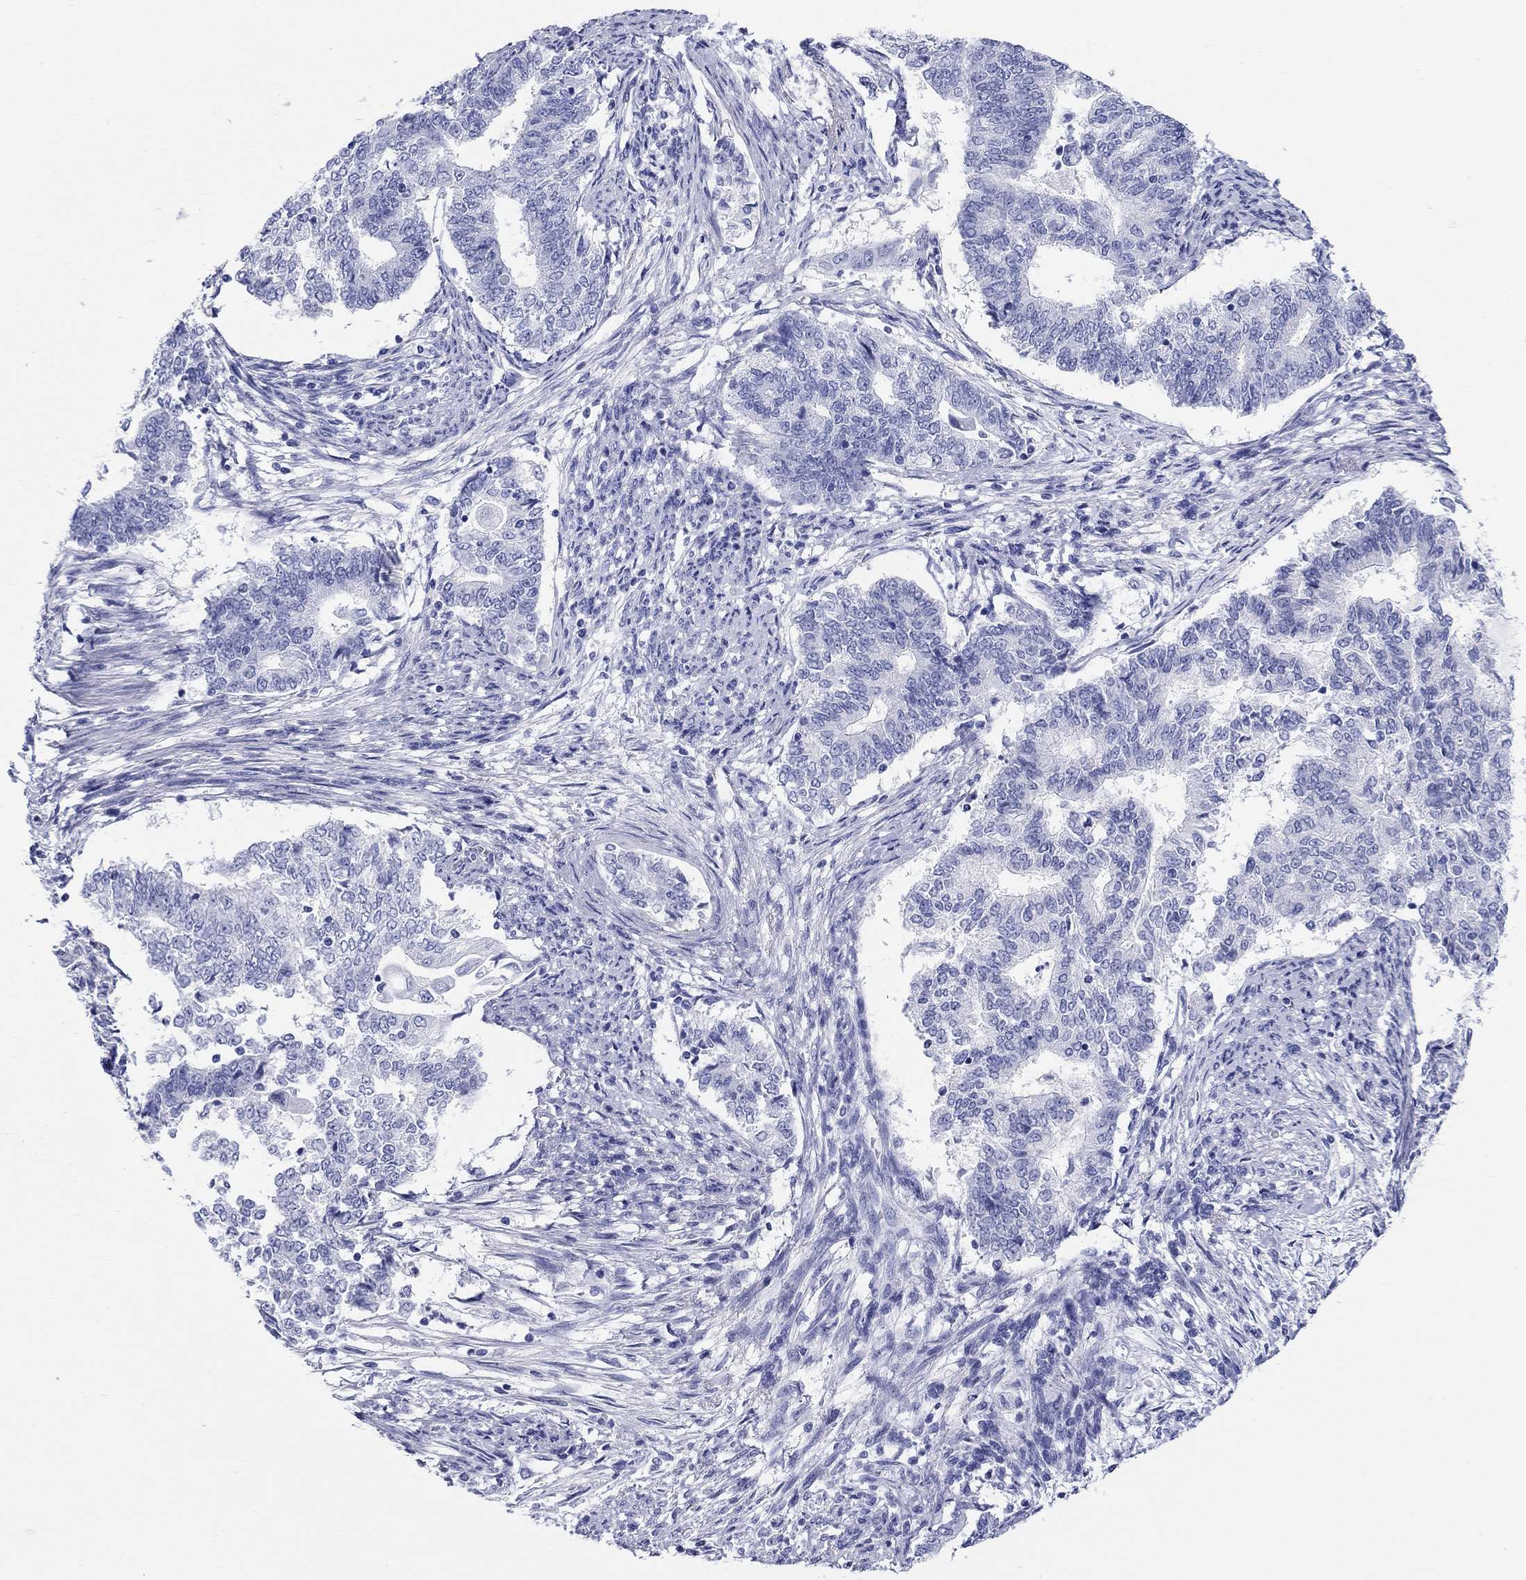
{"staining": {"intensity": "negative", "quantity": "none", "location": "none"}, "tissue": "endometrial cancer", "cell_type": "Tumor cells", "image_type": "cancer", "snomed": [{"axis": "morphology", "description": "Adenocarcinoma, NOS"}, {"axis": "topography", "description": "Endometrium"}], "caption": "DAB (3,3'-diaminobenzidine) immunohistochemical staining of human adenocarcinoma (endometrial) reveals no significant expression in tumor cells.", "gene": "LAMP5", "patient": {"sex": "female", "age": 65}}